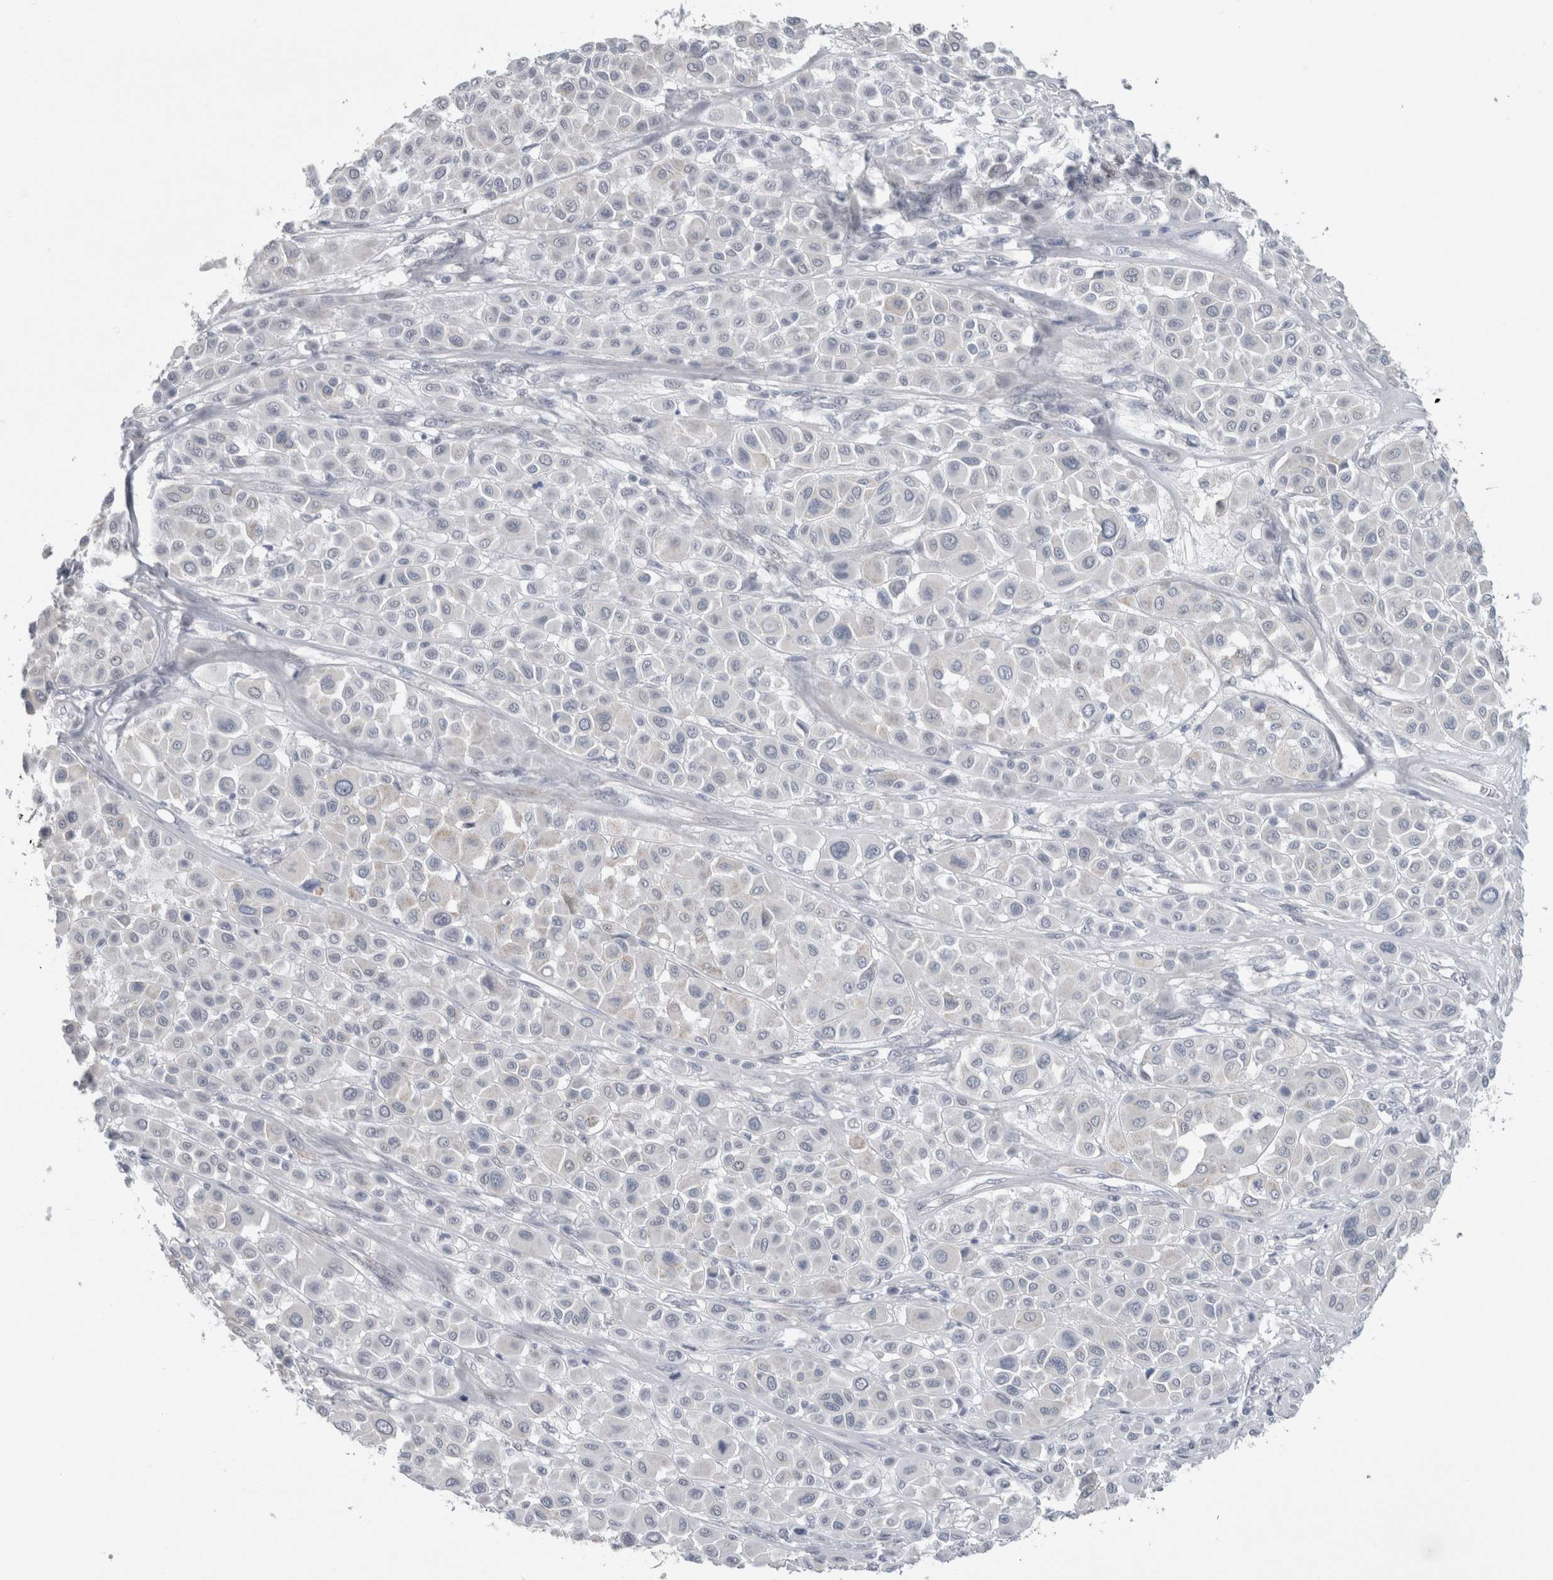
{"staining": {"intensity": "negative", "quantity": "none", "location": "none"}, "tissue": "melanoma", "cell_type": "Tumor cells", "image_type": "cancer", "snomed": [{"axis": "morphology", "description": "Malignant melanoma, Metastatic site"}, {"axis": "topography", "description": "Soft tissue"}], "caption": "The histopathology image reveals no significant expression in tumor cells of melanoma.", "gene": "PLIN1", "patient": {"sex": "male", "age": 41}}